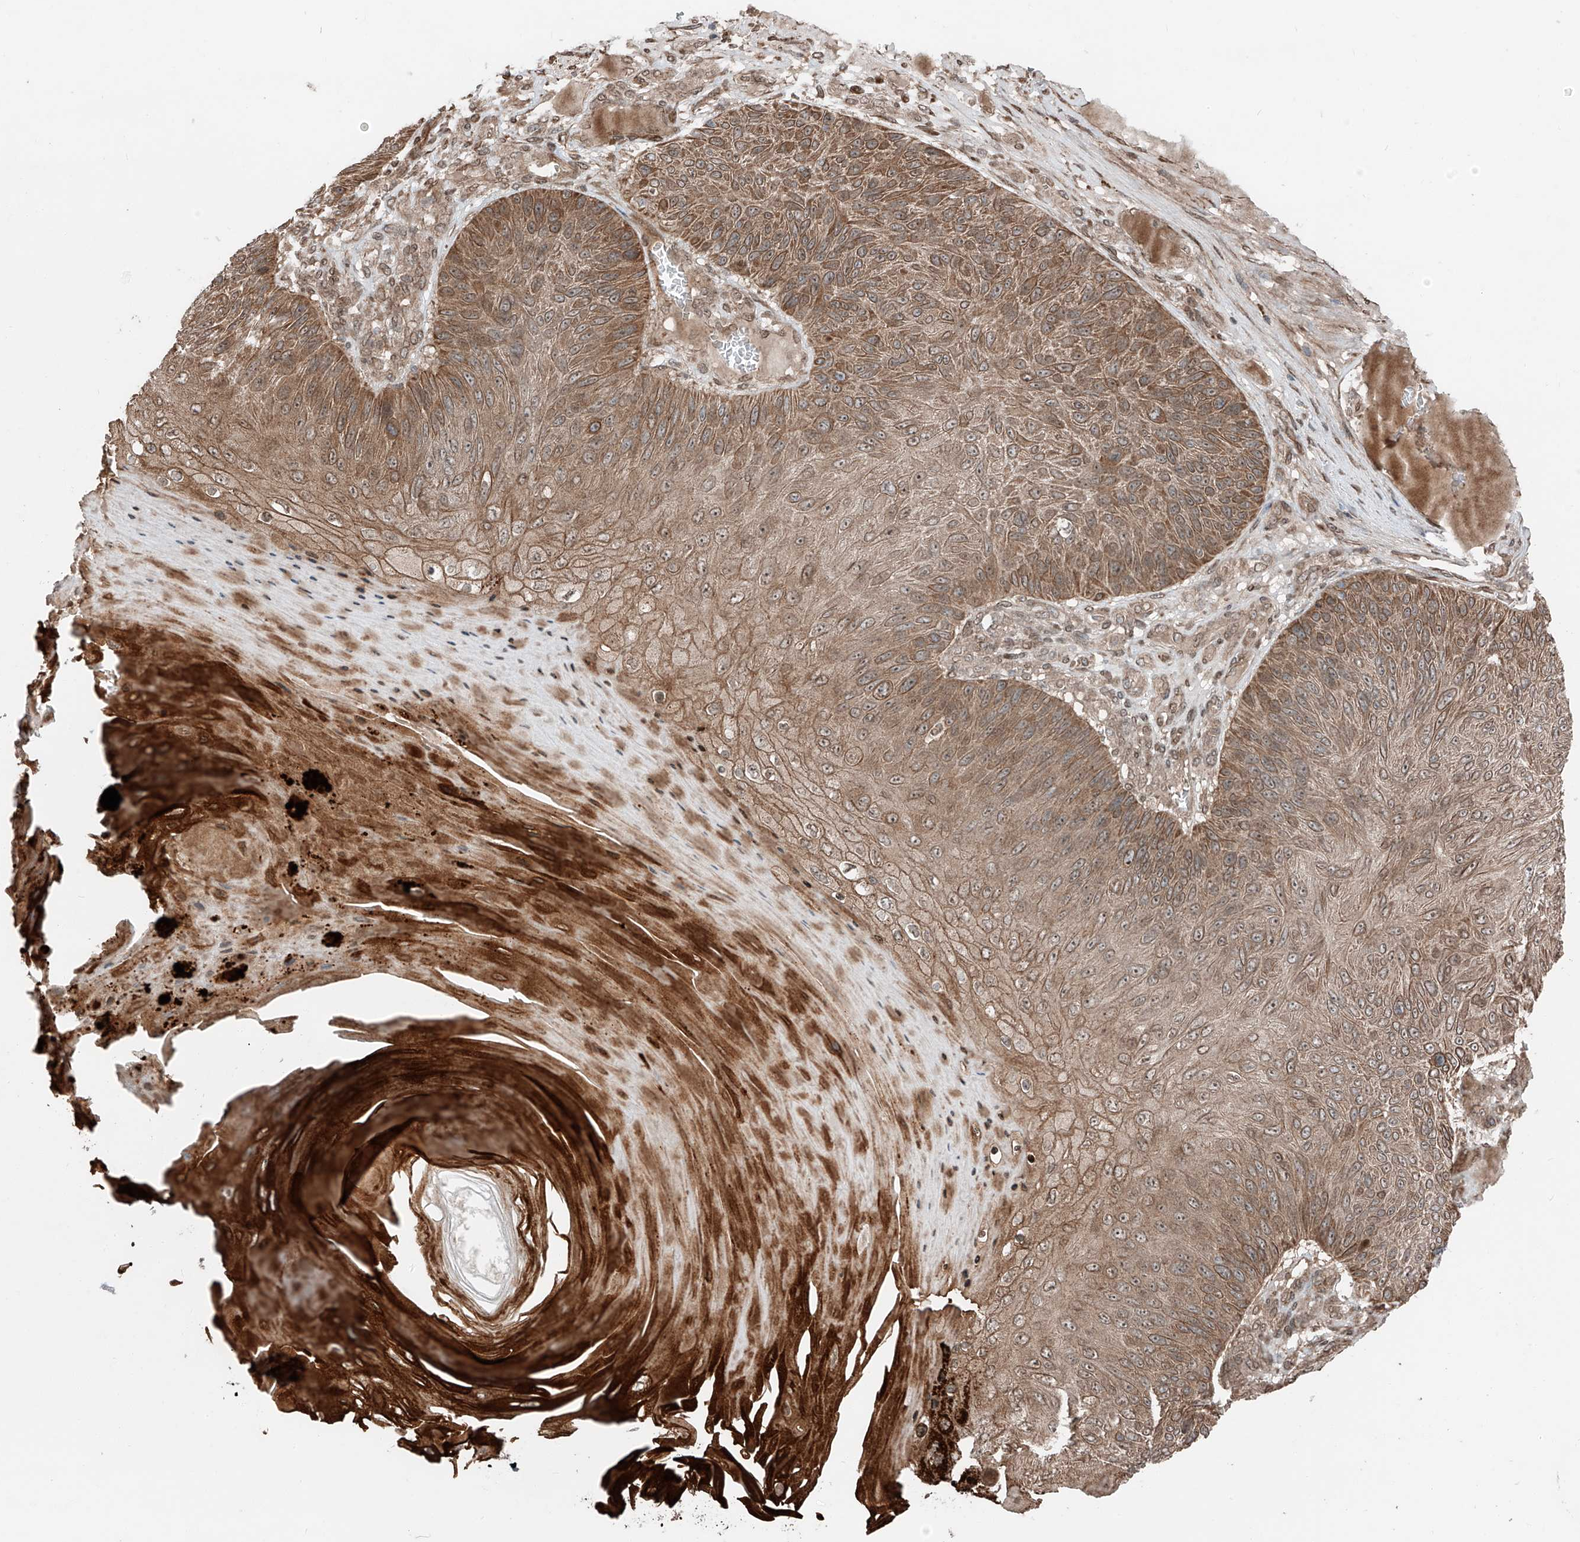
{"staining": {"intensity": "moderate", "quantity": ">75%", "location": "cytoplasmic/membranous"}, "tissue": "skin cancer", "cell_type": "Tumor cells", "image_type": "cancer", "snomed": [{"axis": "morphology", "description": "Squamous cell carcinoma, NOS"}, {"axis": "topography", "description": "Skin"}], "caption": "A medium amount of moderate cytoplasmic/membranous positivity is appreciated in approximately >75% of tumor cells in skin cancer tissue. The staining was performed using DAB, with brown indicating positive protein expression. Nuclei are stained blue with hematoxylin.", "gene": "CEP162", "patient": {"sex": "female", "age": 88}}